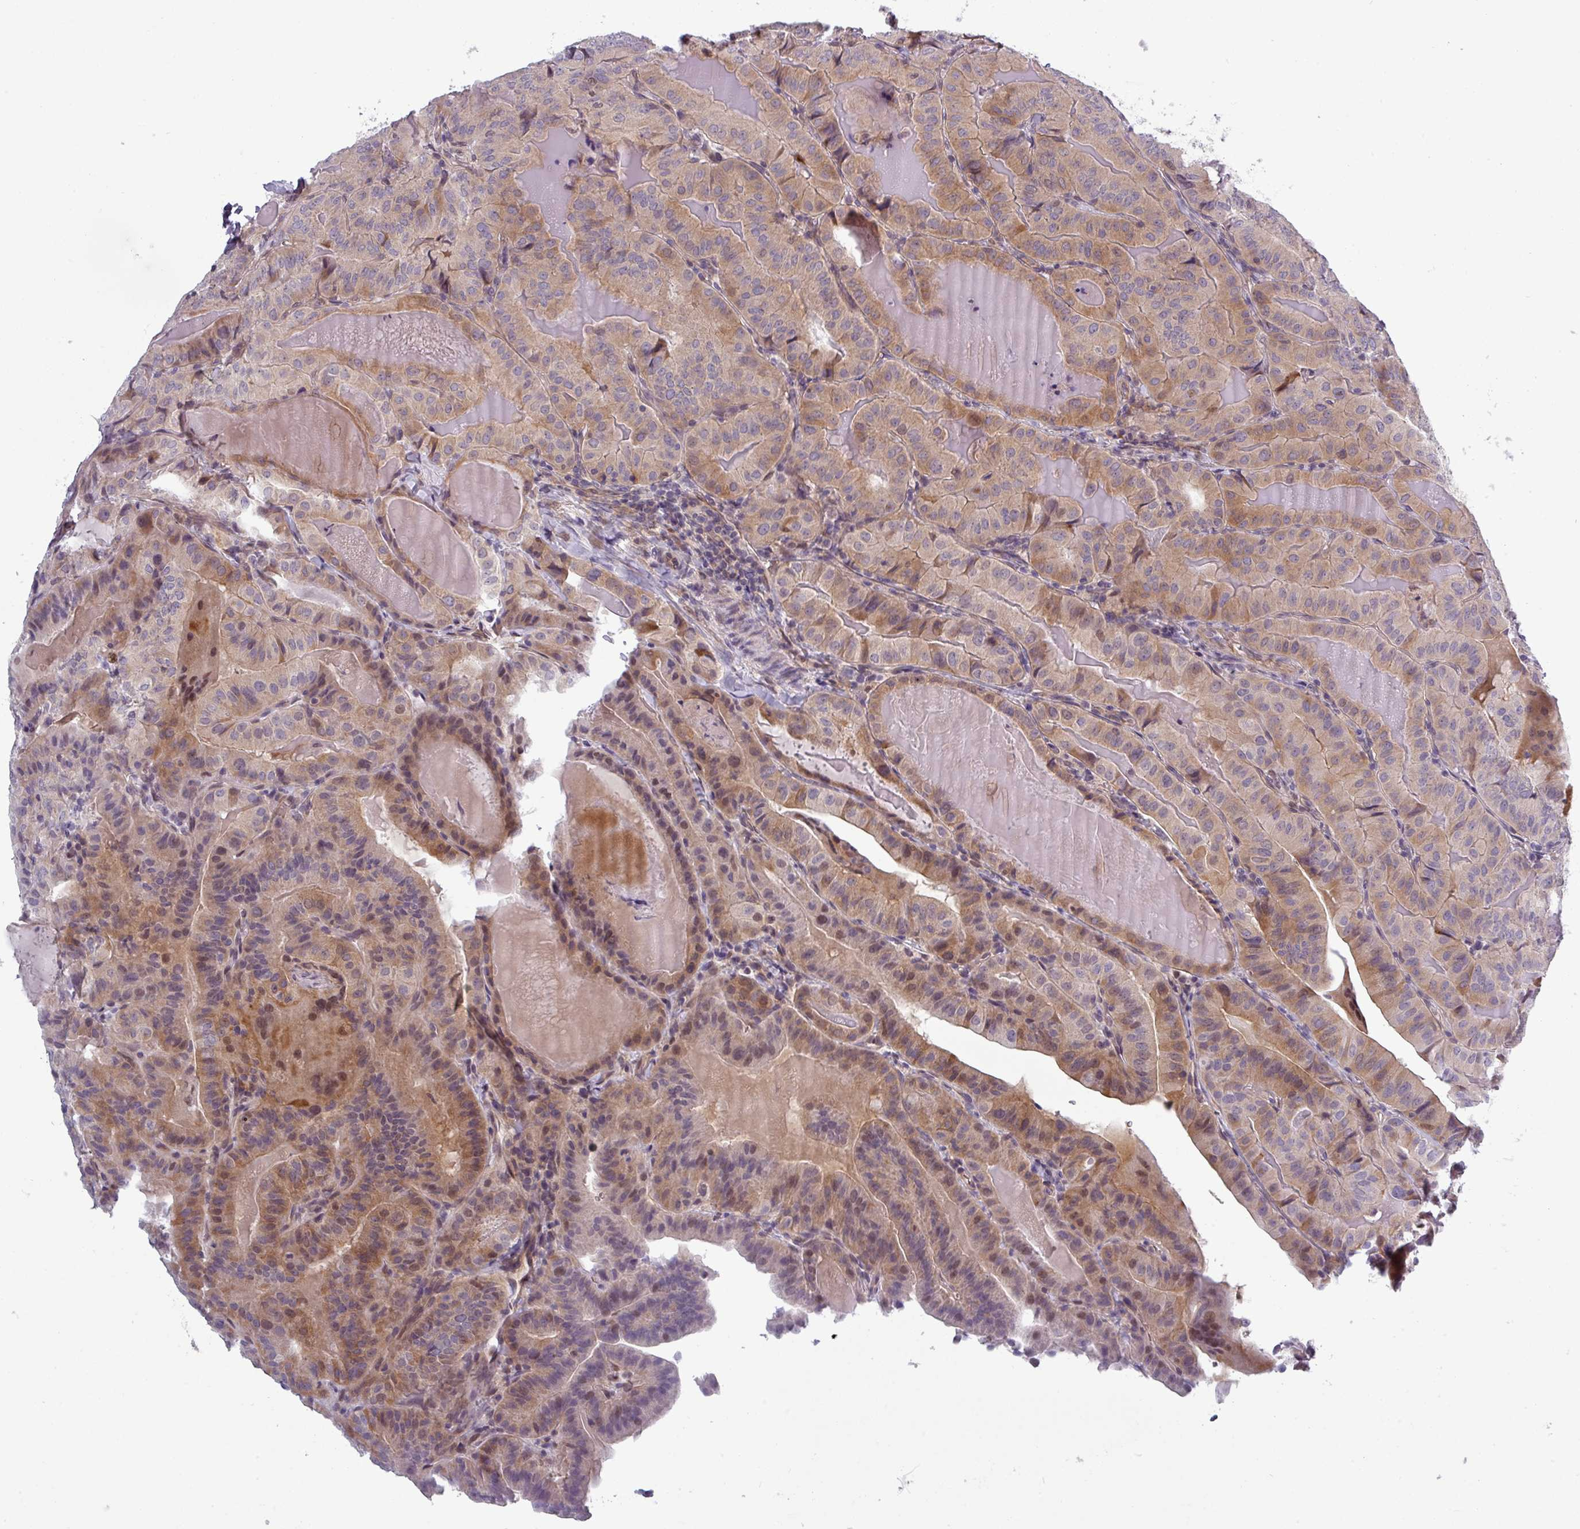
{"staining": {"intensity": "moderate", "quantity": ">75%", "location": "cytoplasmic/membranous,nuclear"}, "tissue": "thyroid cancer", "cell_type": "Tumor cells", "image_type": "cancer", "snomed": [{"axis": "morphology", "description": "Papillary adenocarcinoma, NOS"}, {"axis": "topography", "description": "Thyroid gland"}], "caption": "Immunohistochemical staining of human thyroid papillary adenocarcinoma shows medium levels of moderate cytoplasmic/membranous and nuclear positivity in approximately >75% of tumor cells.", "gene": "PRAMEF12", "patient": {"sex": "female", "age": 68}}